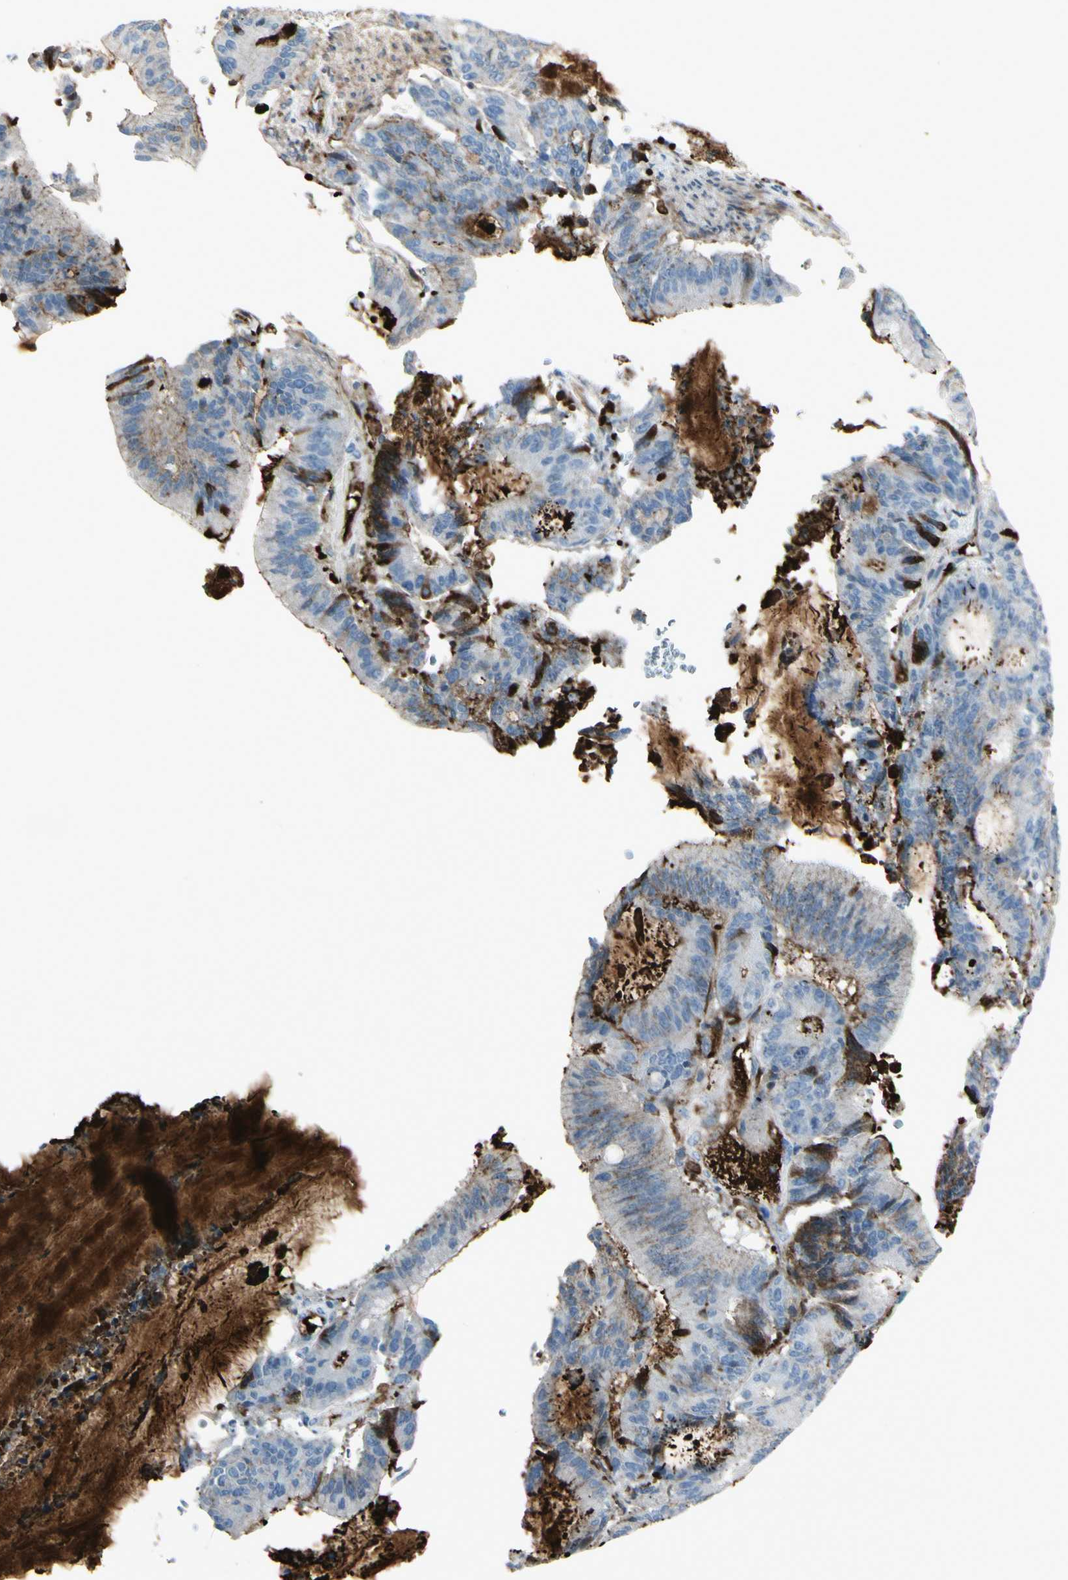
{"staining": {"intensity": "weak", "quantity": "<25%", "location": "cytoplasmic/membranous"}, "tissue": "liver cancer", "cell_type": "Tumor cells", "image_type": "cancer", "snomed": [{"axis": "morphology", "description": "Cholangiocarcinoma"}, {"axis": "topography", "description": "Liver"}], "caption": "Tumor cells show no significant staining in liver cholangiocarcinoma.", "gene": "IGHG1", "patient": {"sex": "female", "age": 73}}